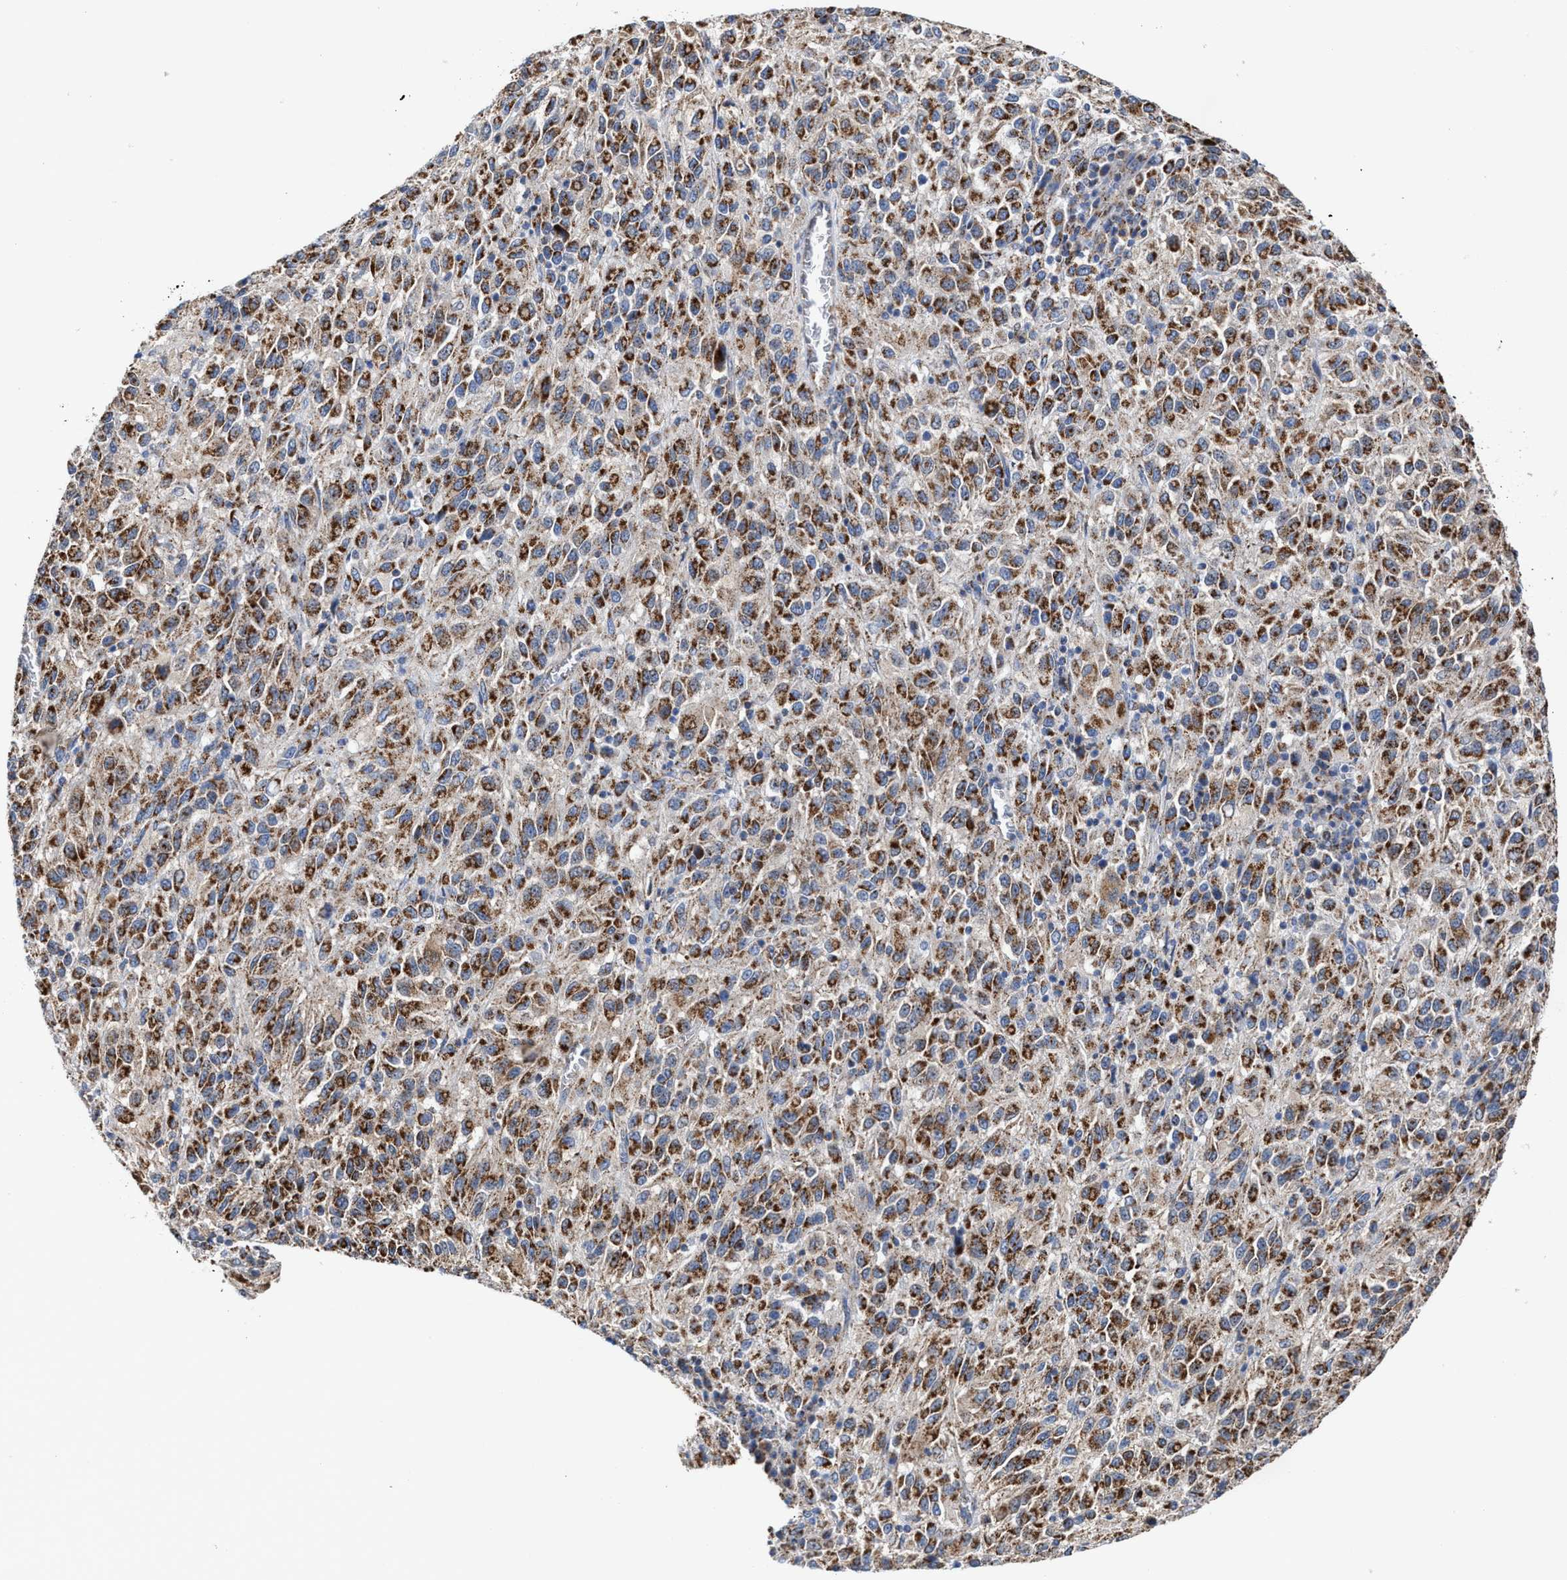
{"staining": {"intensity": "moderate", "quantity": ">75%", "location": "cytoplasmic/membranous"}, "tissue": "melanoma", "cell_type": "Tumor cells", "image_type": "cancer", "snomed": [{"axis": "morphology", "description": "Malignant melanoma, Metastatic site"}, {"axis": "topography", "description": "Lung"}], "caption": "Tumor cells exhibit medium levels of moderate cytoplasmic/membranous expression in about >75% of cells in melanoma.", "gene": "MECR", "patient": {"sex": "male", "age": 64}}